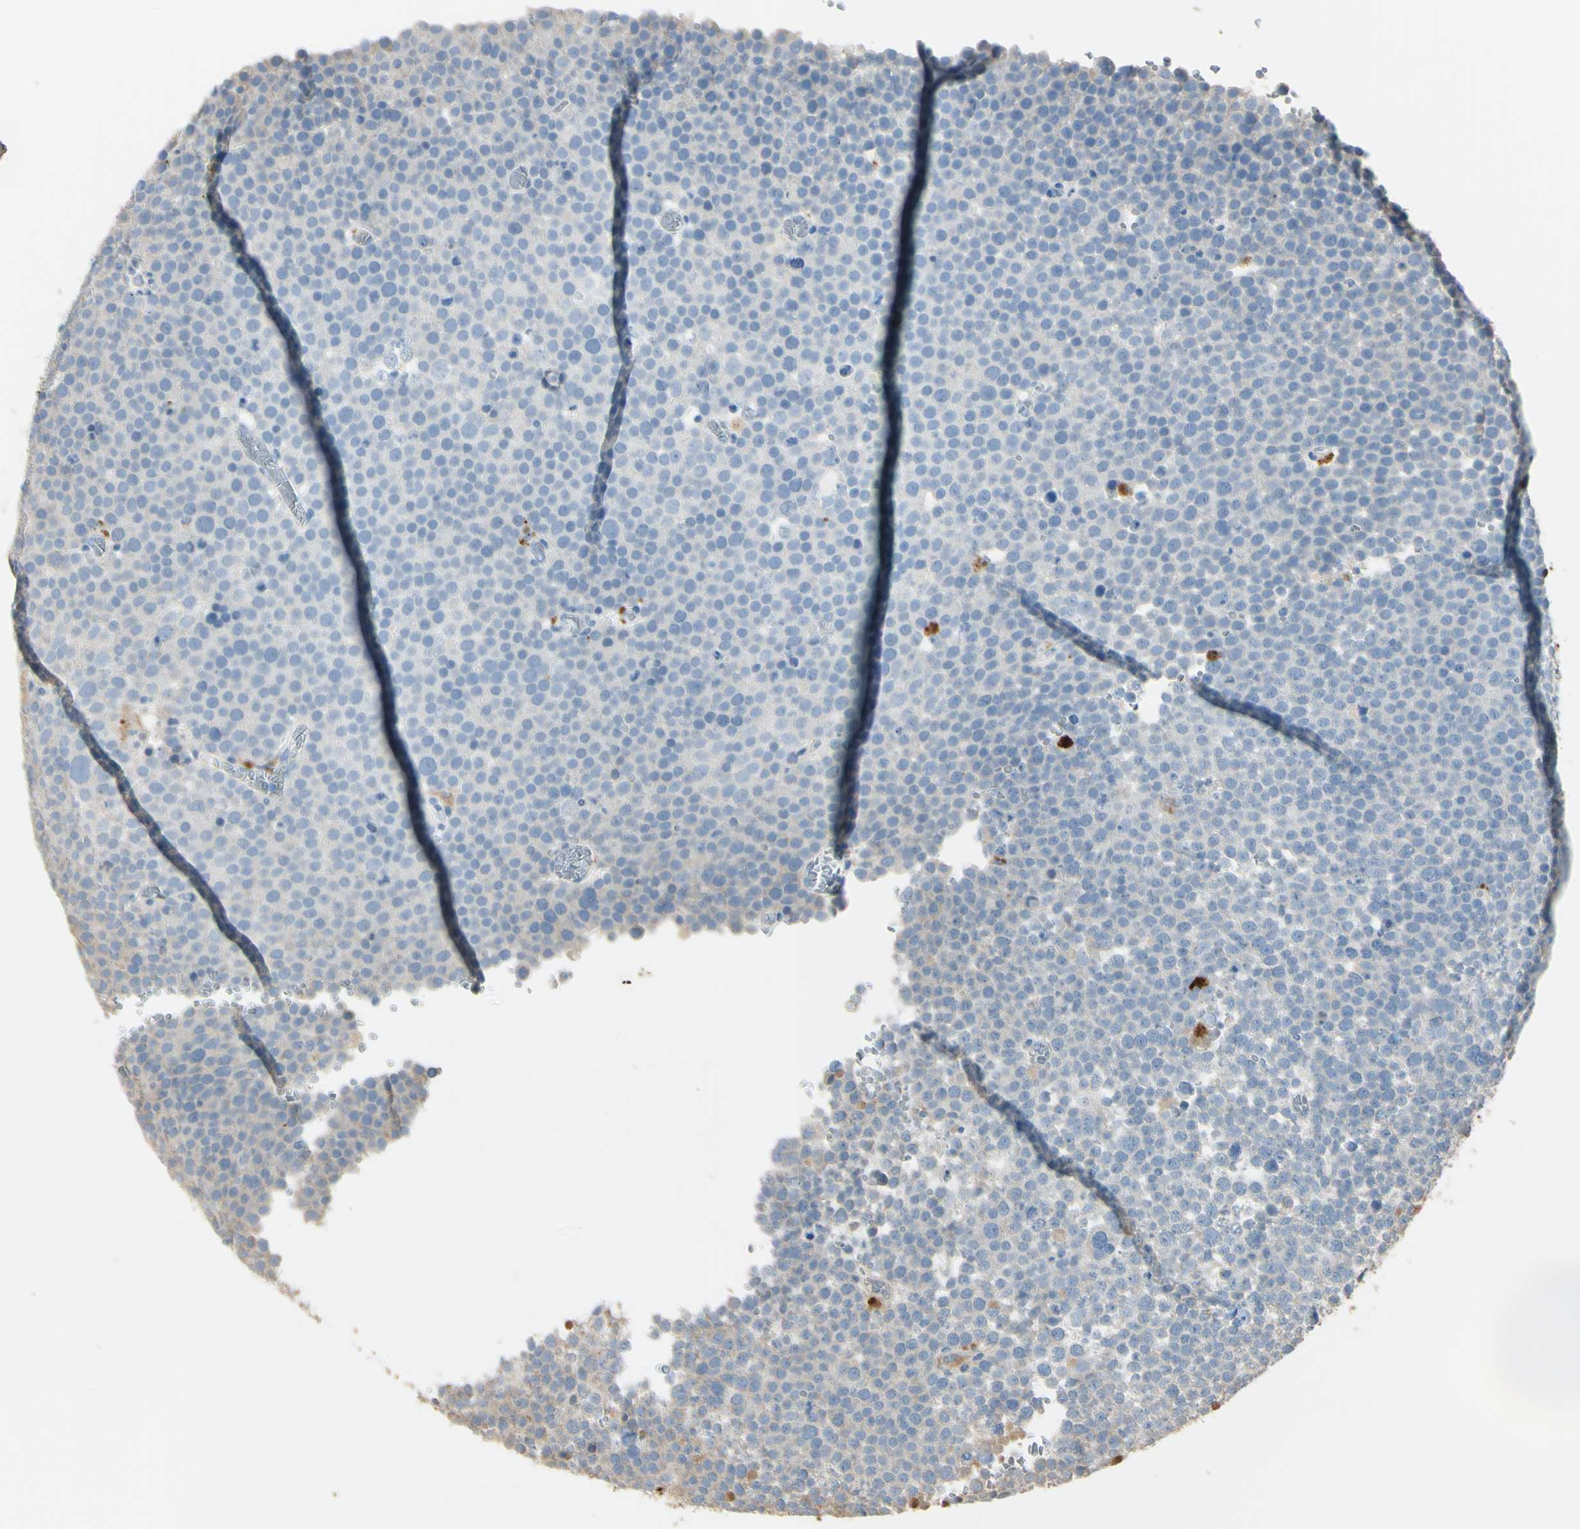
{"staining": {"intensity": "weak", "quantity": "<25%", "location": "cytoplasmic/membranous"}, "tissue": "testis cancer", "cell_type": "Tumor cells", "image_type": "cancer", "snomed": [{"axis": "morphology", "description": "Seminoma, NOS"}, {"axis": "topography", "description": "Testis"}], "caption": "Tumor cells show no significant staining in testis seminoma.", "gene": "ANGPTL1", "patient": {"sex": "male", "age": 71}}